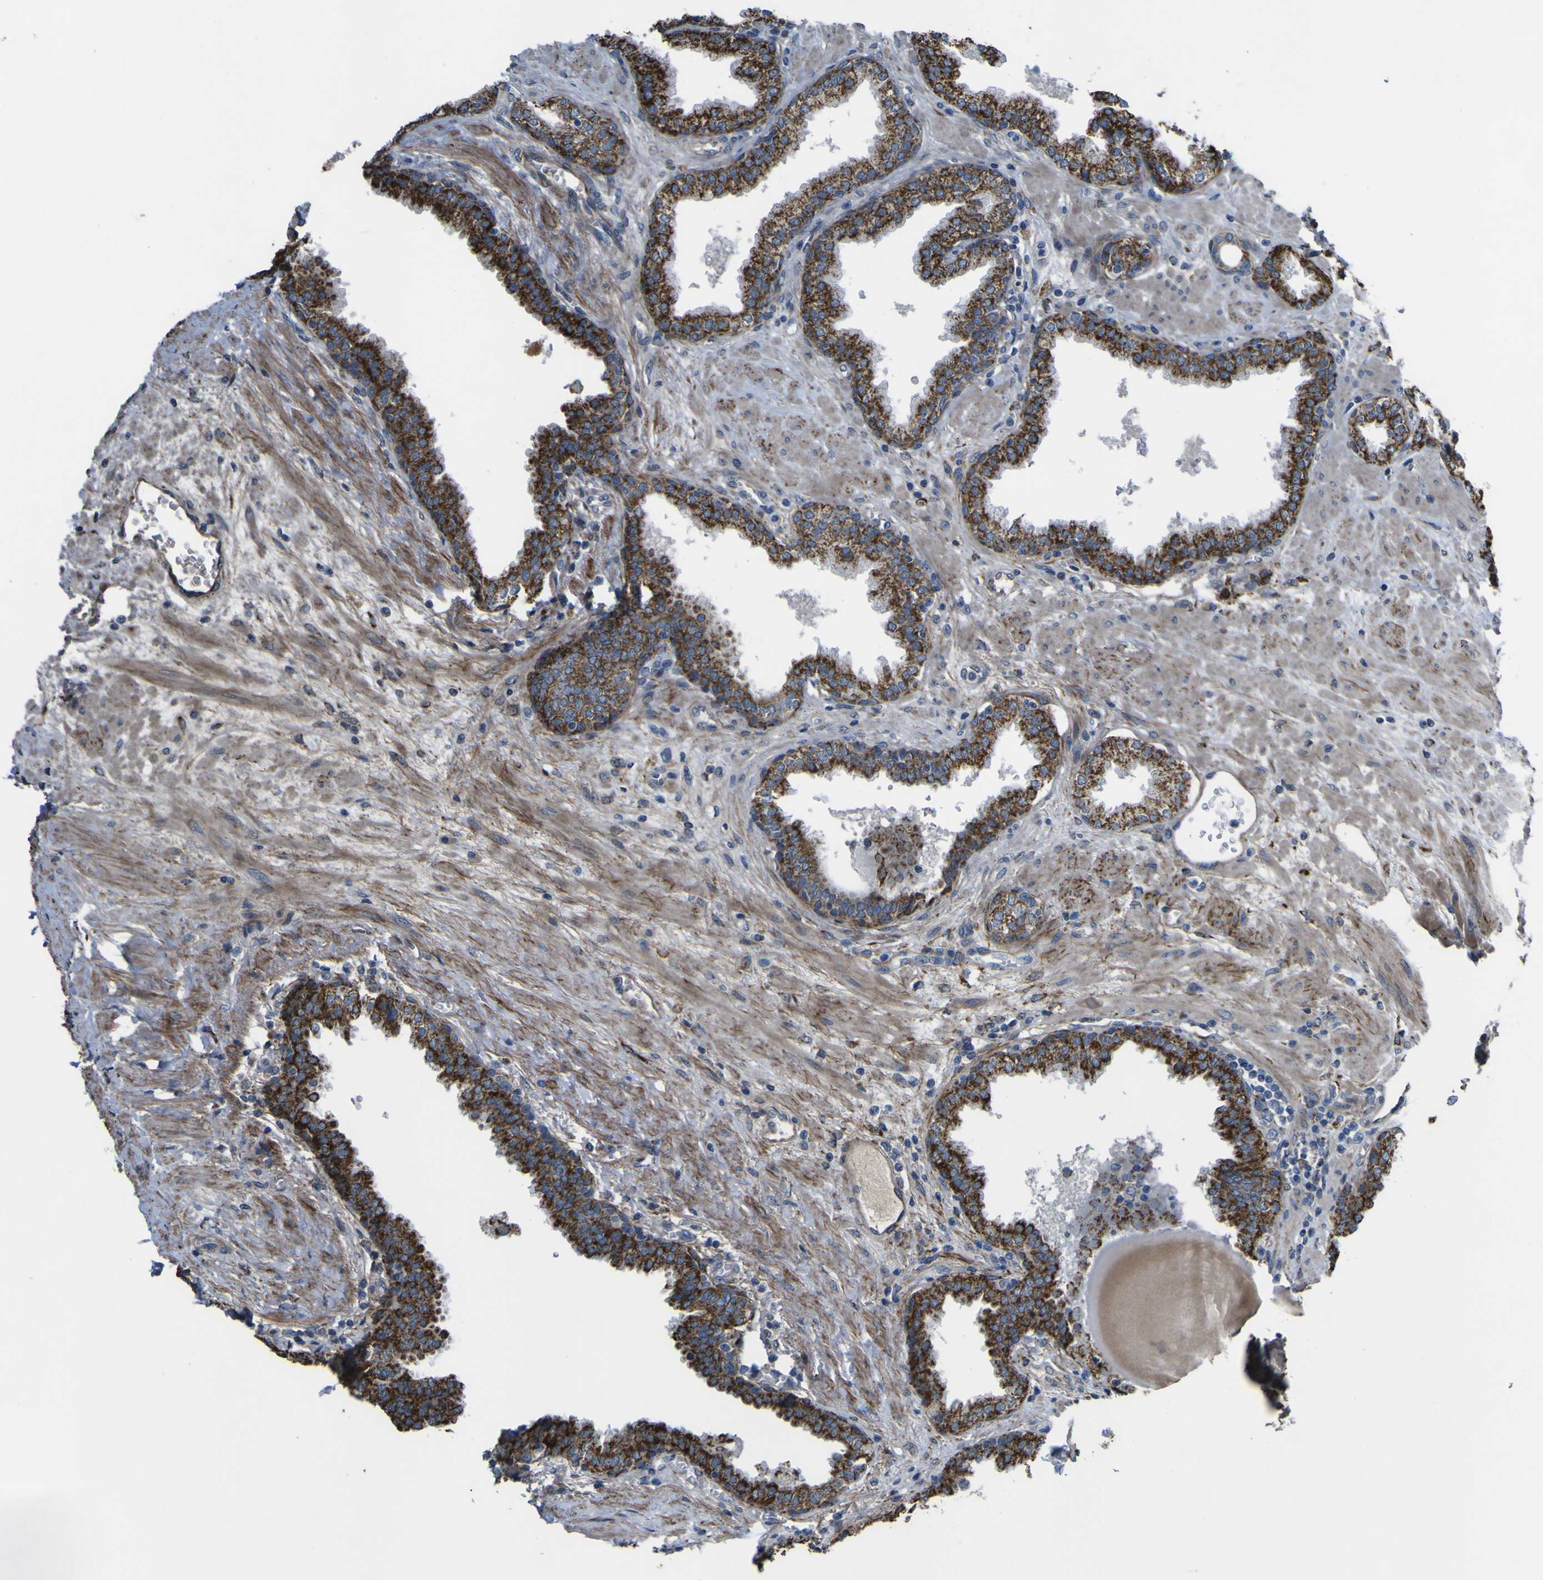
{"staining": {"intensity": "strong", "quantity": "25%-75%", "location": "cytoplasmic/membranous"}, "tissue": "prostate", "cell_type": "Glandular cells", "image_type": "normal", "snomed": [{"axis": "morphology", "description": "Normal tissue, NOS"}, {"axis": "topography", "description": "Prostate"}], "caption": "Prostate stained for a protein (brown) reveals strong cytoplasmic/membranous positive staining in approximately 25%-75% of glandular cells.", "gene": "GPLD1", "patient": {"sex": "male", "age": 51}}